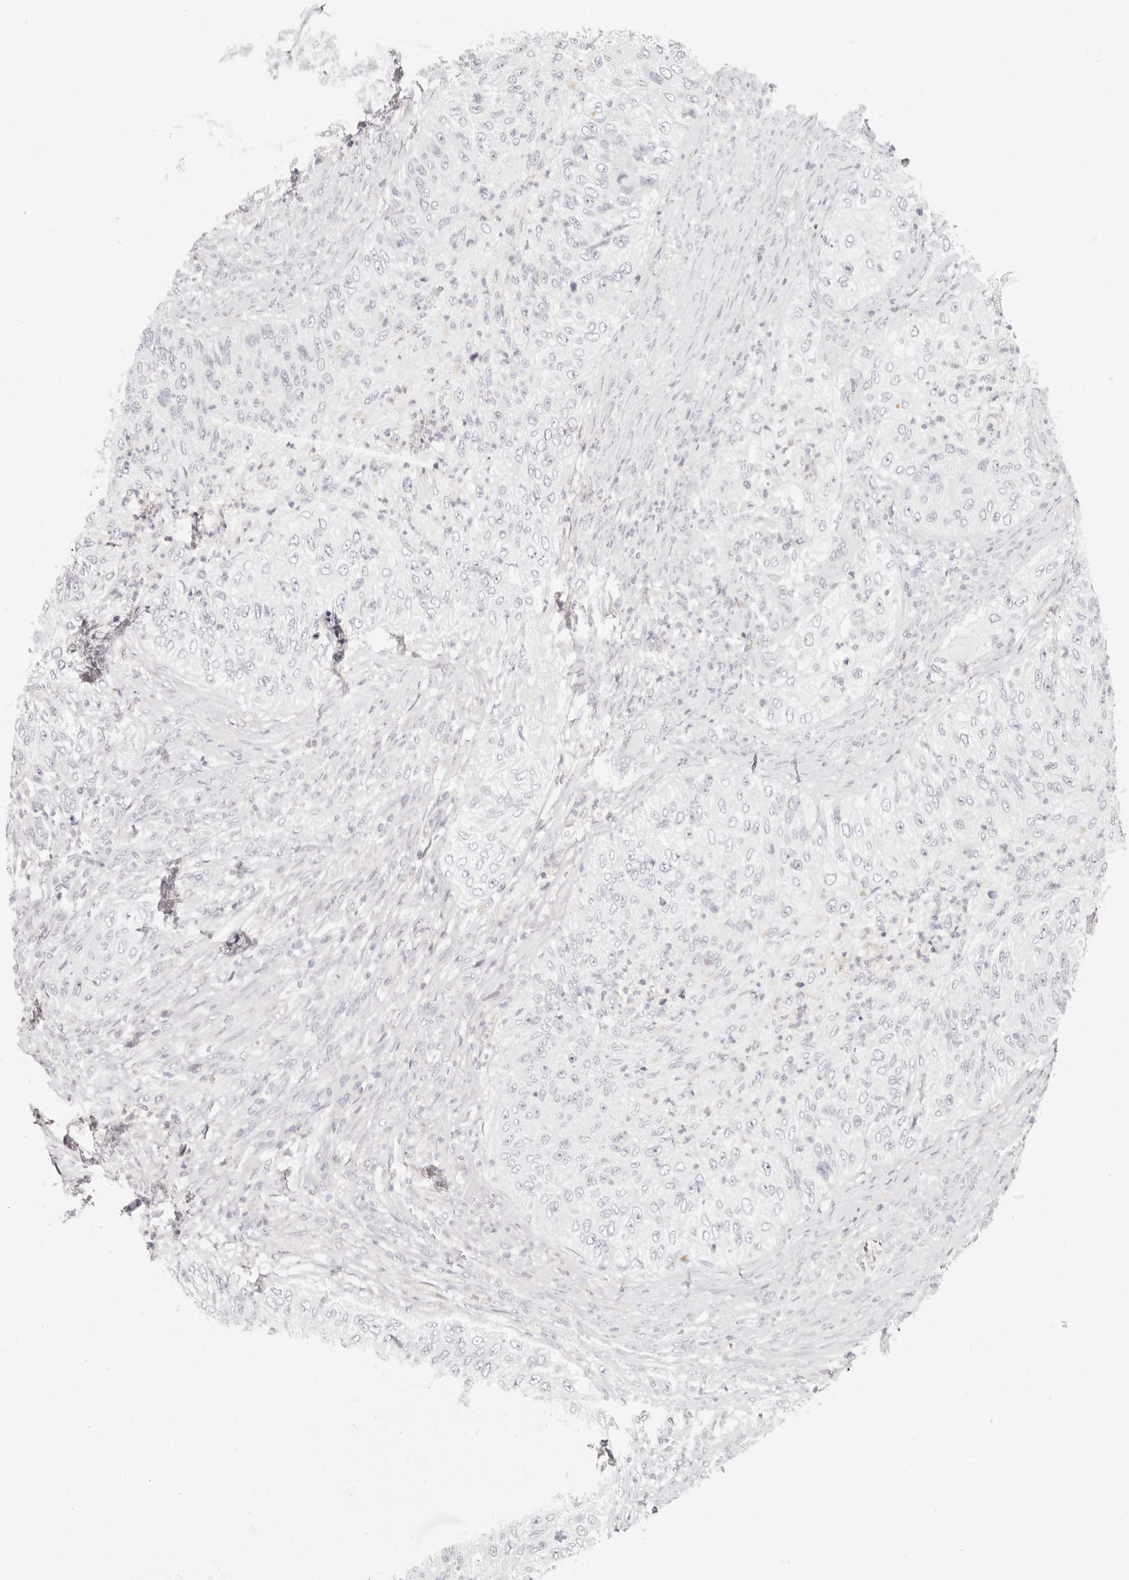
{"staining": {"intensity": "negative", "quantity": "none", "location": "none"}, "tissue": "urothelial cancer", "cell_type": "Tumor cells", "image_type": "cancer", "snomed": [{"axis": "morphology", "description": "Urothelial carcinoma, High grade"}, {"axis": "topography", "description": "Urinary bladder"}], "caption": "An immunohistochemistry (IHC) micrograph of urothelial cancer is shown. There is no staining in tumor cells of urothelial cancer.", "gene": "ASCL1", "patient": {"sex": "female", "age": 60}}